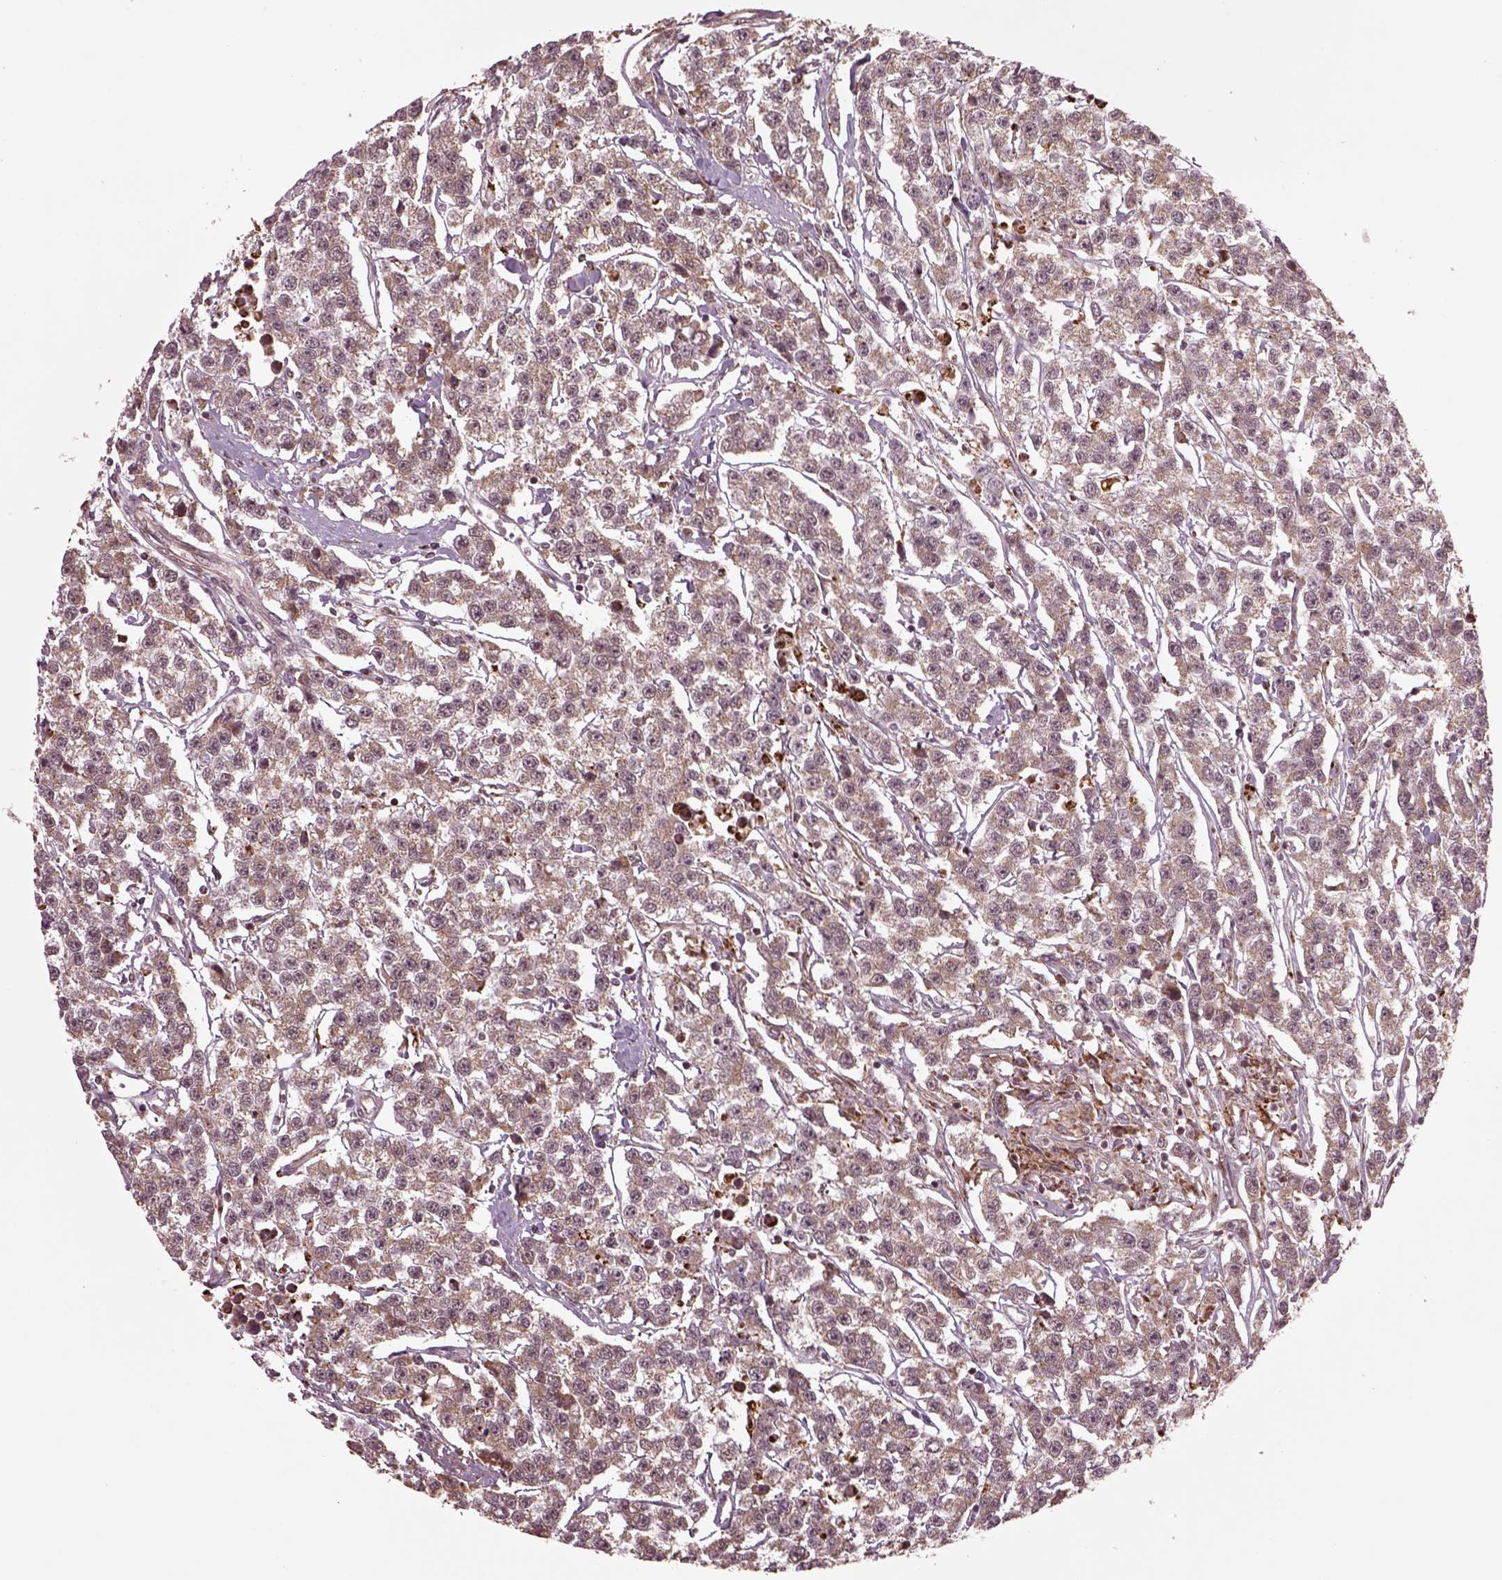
{"staining": {"intensity": "weak", "quantity": ">75%", "location": "cytoplasmic/membranous"}, "tissue": "testis cancer", "cell_type": "Tumor cells", "image_type": "cancer", "snomed": [{"axis": "morphology", "description": "Seminoma, NOS"}, {"axis": "topography", "description": "Testis"}], "caption": "Protein staining of testis cancer tissue demonstrates weak cytoplasmic/membranous positivity in approximately >75% of tumor cells. (DAB (3,3'-diaminobenzidine) IHC with brightfield microscopy, high magnification).", "gene": "SEL1L3", "patient": {"sex": "male", "age": 59}}